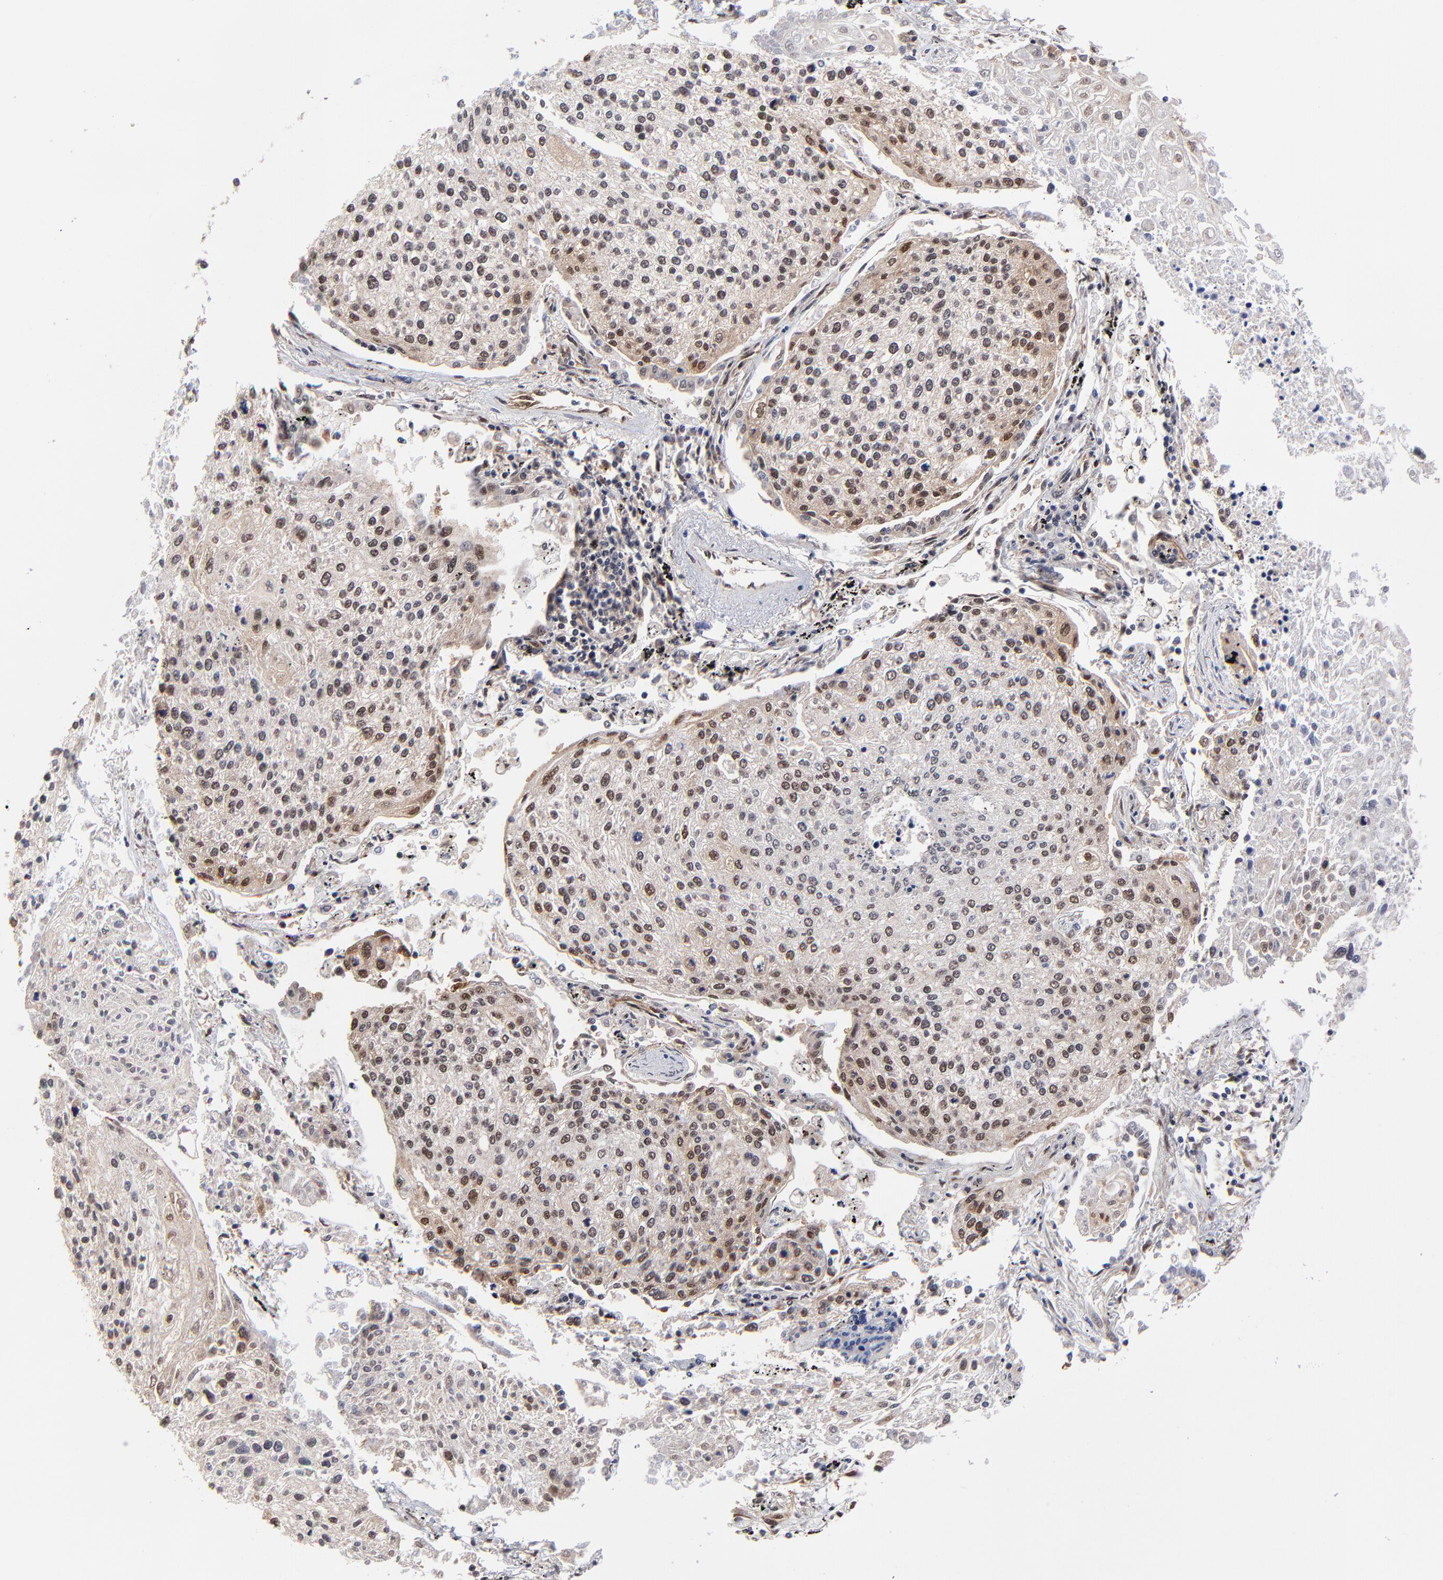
{"staining": {"intensity": "weak", "quantity": "25%-75%", "location": "nuclear"}, "tissue": "lung cancer", "cell_type": "Tumor cells", "image_type": "cancer", "snomed": [{"axis": "morphology", "description": "Squamous cell carcinoma, NOS"}, {"axis": "topography", "description": "Lung"}], "caption": "Protein expression analysis of human lung cancer (squamous cell carcinoma) reveals weak nuclear expression in approximately 25%-75% of tumor cells.", "gene": "PSMC4", "patient": {"sex": "male", "age": 75}}